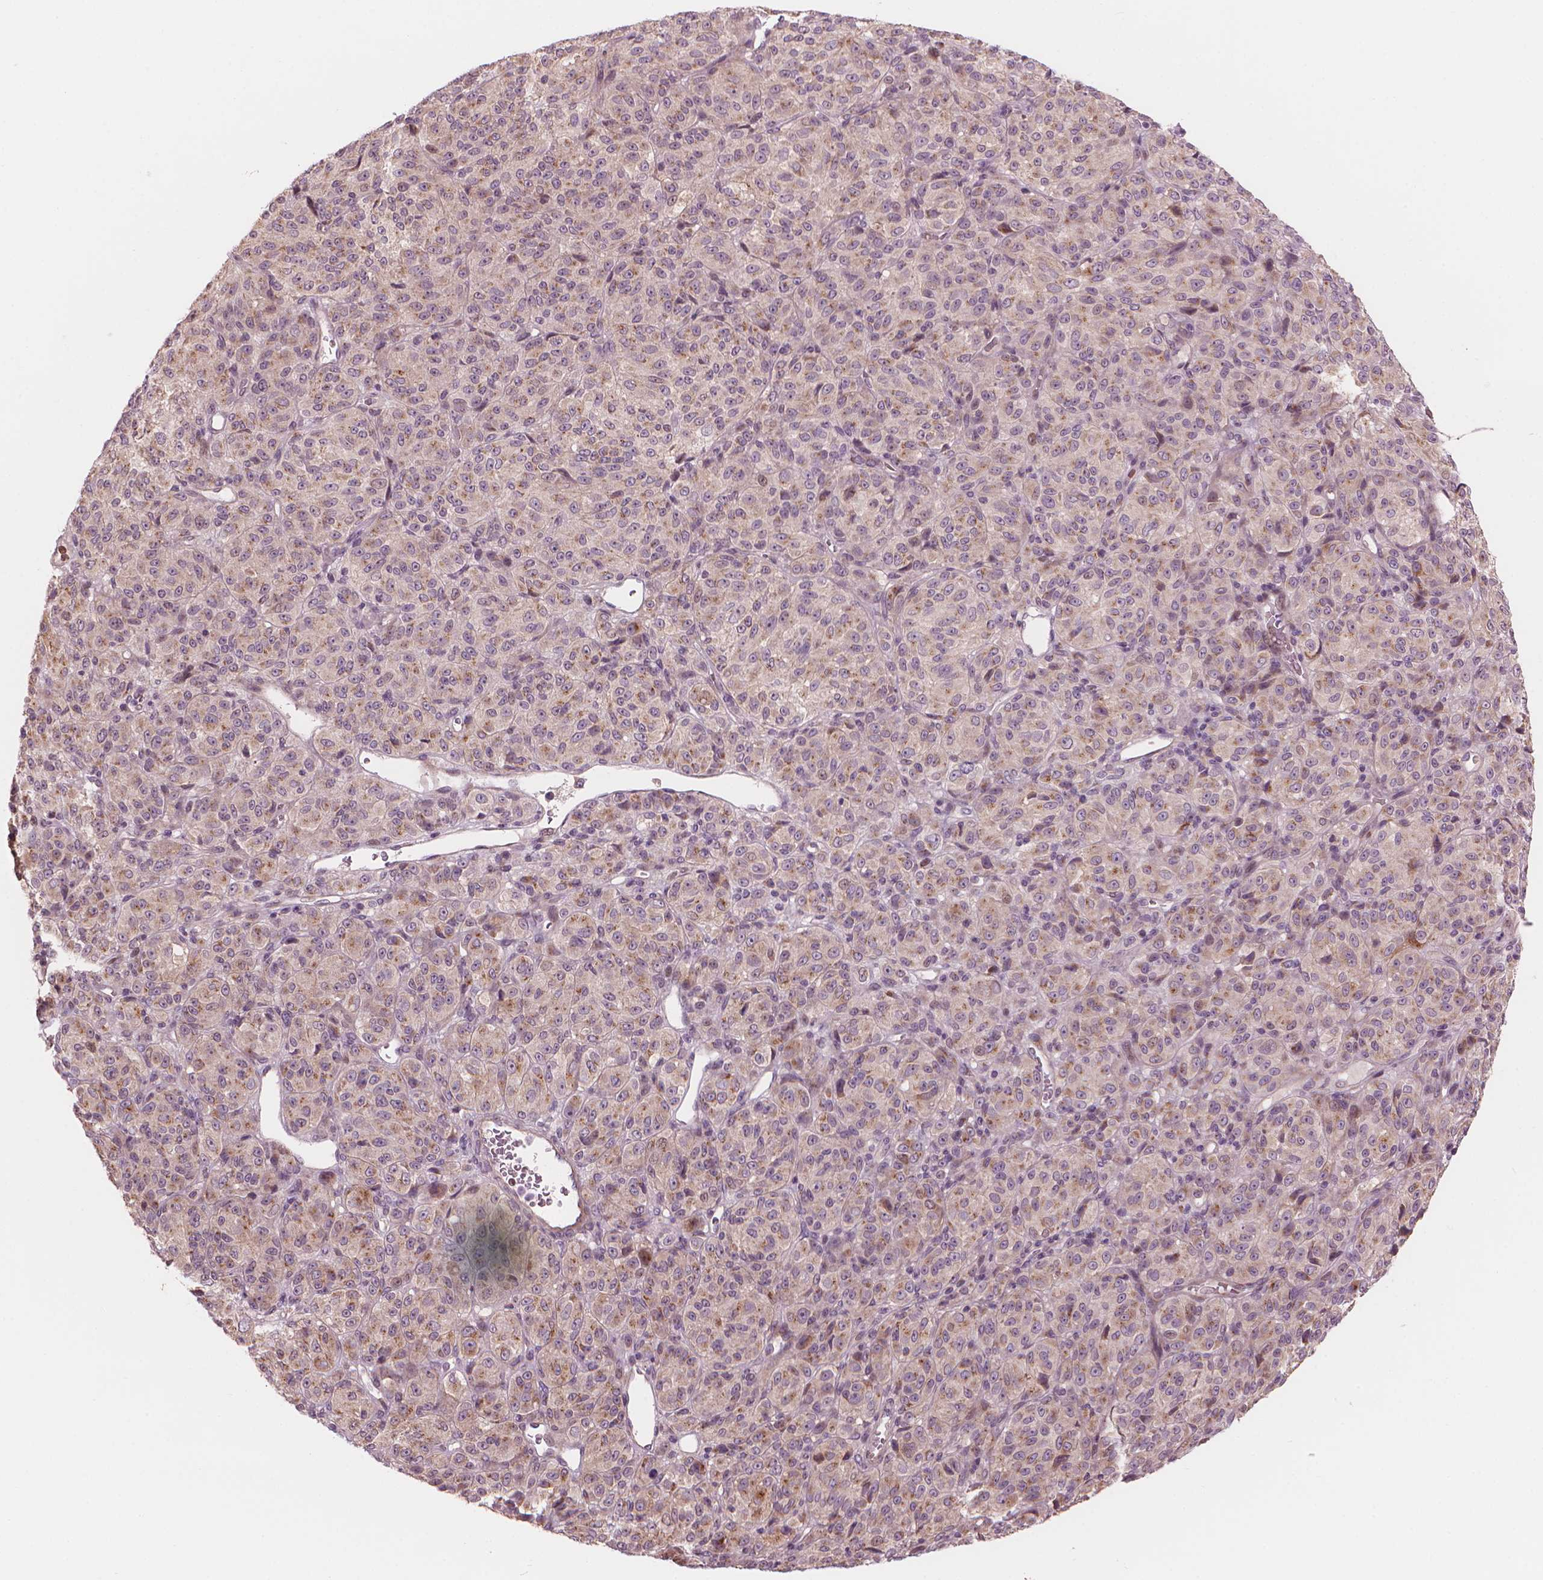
{"staining": {"intensity": "weak", "quantity": "25%-75%", "location": "cytoplasmic/membranous"}, "tissue": "melanoma", "cell_type": "Tumor cells", "image_type": "cancer", "snomed": [{"axis": "morphology", "description": "Malignant melanoma, Metastatic site"}, {"axis": "topography", "description": "Brain"}], "caption": "The image displays staining of melanoma, revealing weak cytoplasmic/membranous protein staining (brown color) within tumor cells.", "gene": "IFFO1", "patient": {"sex": "female", "age": 56}}